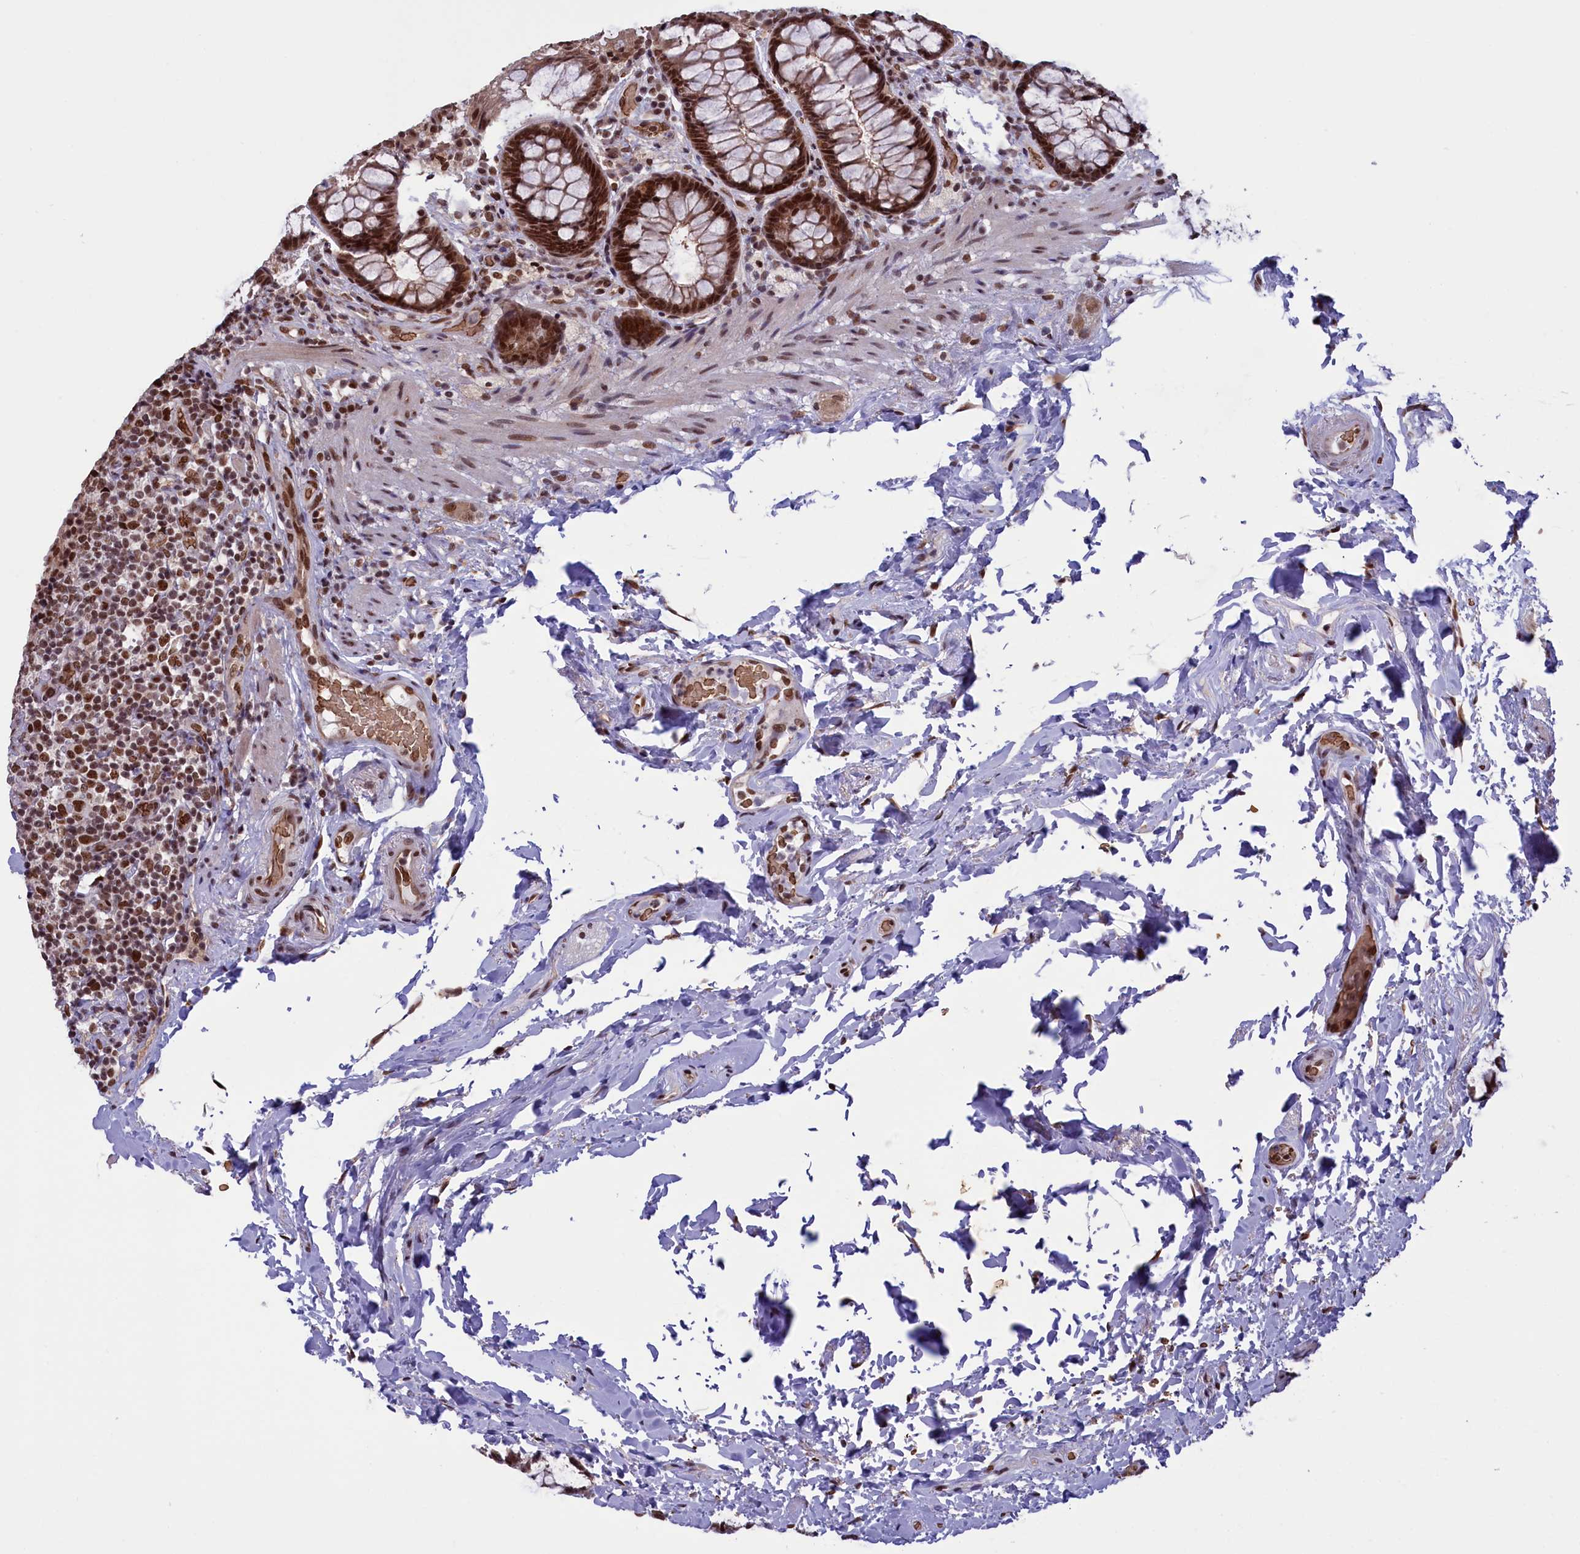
{"staining": {"intensity": "strong", "quantity": ">75%", "location": "cytoplasmic/membranous,nuclear"}, "tissue": "rectum", "cell_type": "Glandular cells", "image_type": "normal", "snomed": [{"axis": "morphology", "description": "Normal tissue, NOS"}, {"axis": "topography", "description": "Rectum"}], "caption": "Rectum stained with DAB (3,3'-diaminobenzidine) immunohistochemistry shows high levels of strong cytoplasmic/membranous,nuclear staining in about >75% of glandular cells.", "gene": "MPHOSPH8", "patient": {"sex": "male", "age": 83}}